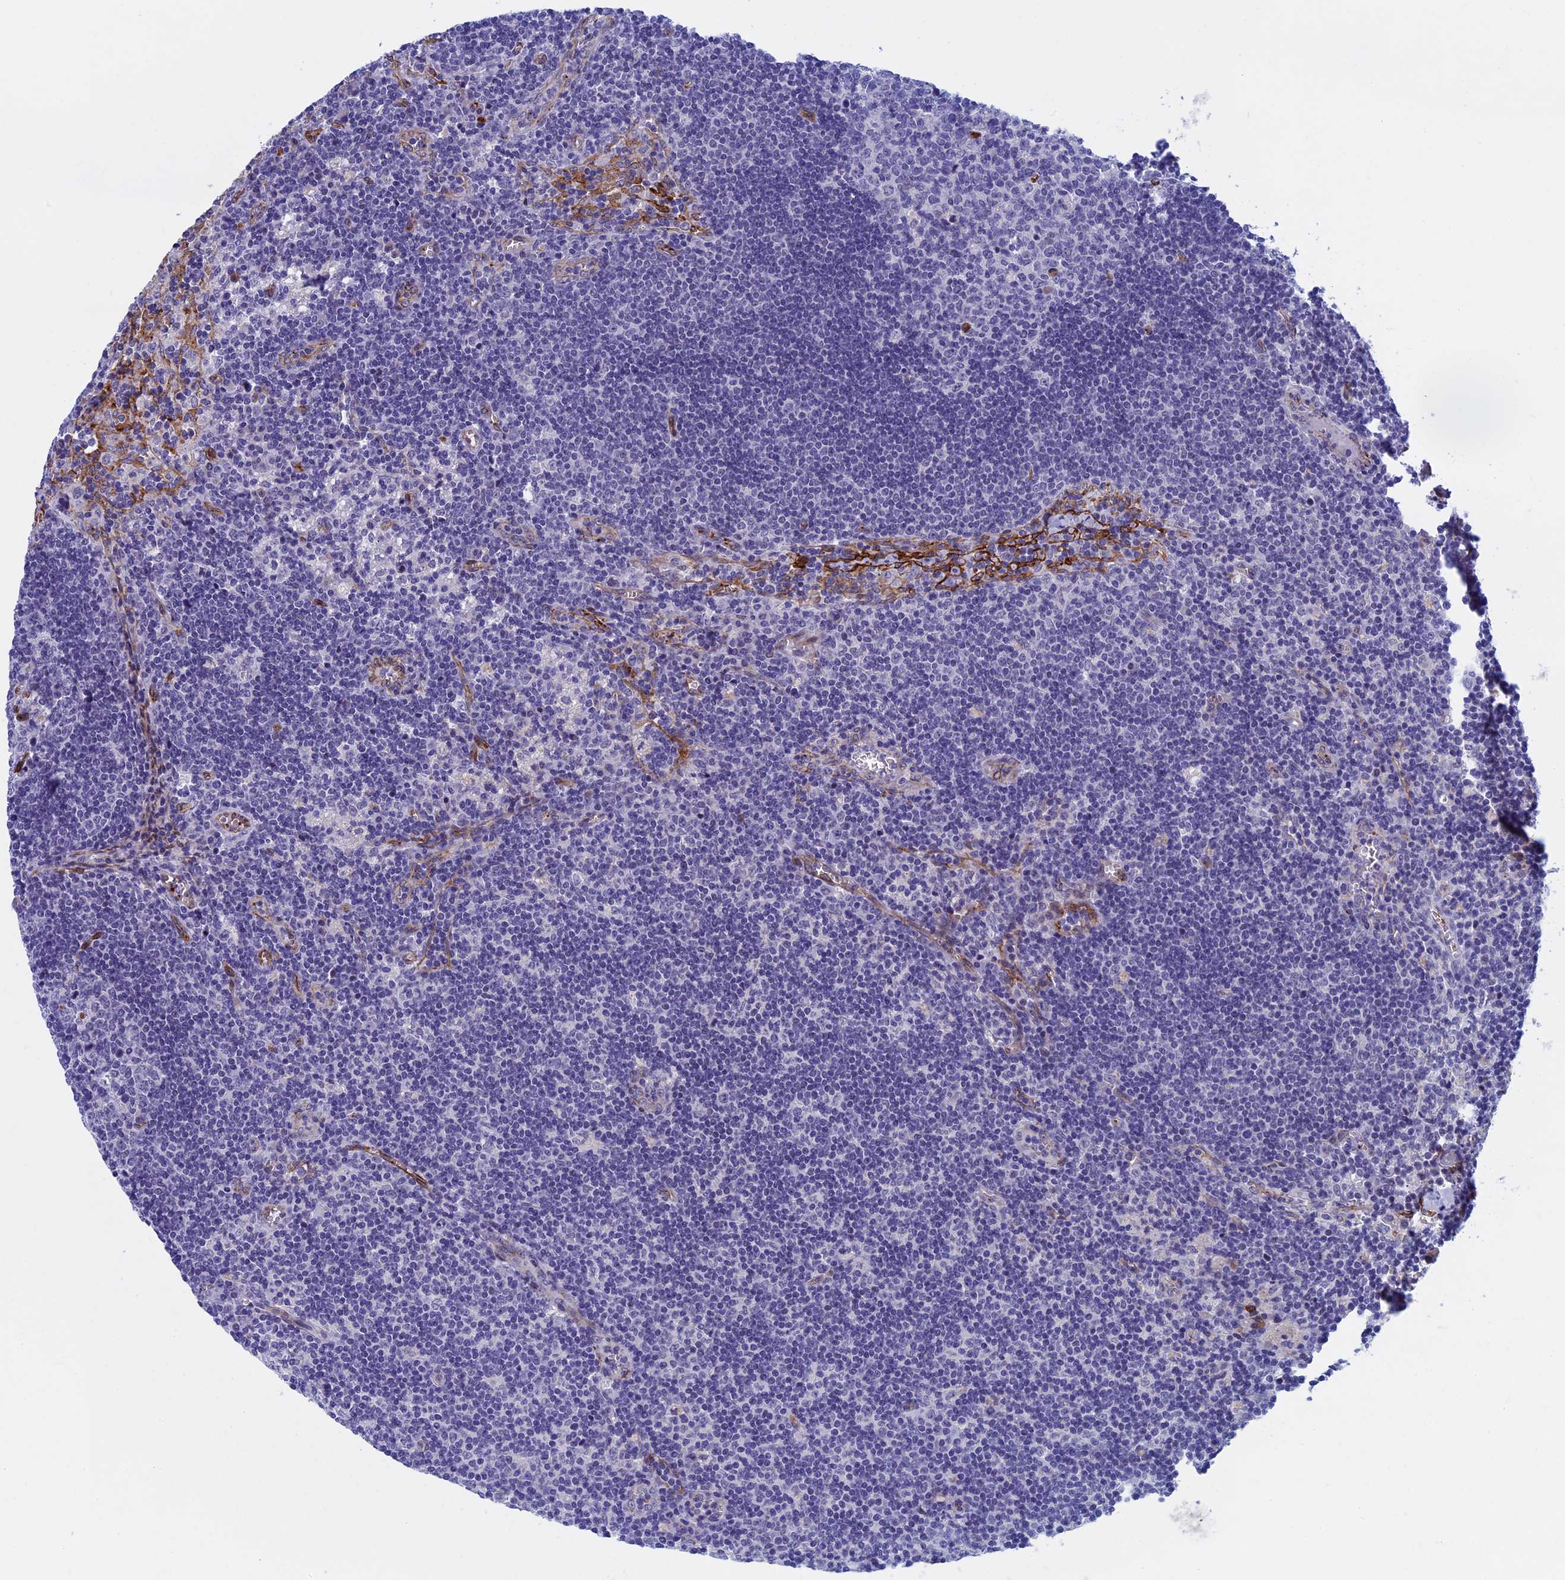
{"staining": {"intensity": "negative", "quantity": "none", "location": "none"}, "tissue": "lymph node", "cell_type": "Germinal center cells", "image_type": "normal", "snomed": [{"axis": "morphology", "description": "Normal tissue, NOS"}, {"axis": "topography", "description": "Lymph node"}], "caption": "Immunohistochemistry of unremarkable lymph node displays no expression in germinal center cells. (Brightfield microscopy of DAB (3,3'-diaminobenzidine) immunohistochemistry (IHC) at high magnification).", "gene": "INSYN1", "patient": {"sex": "male", "age": 58}}